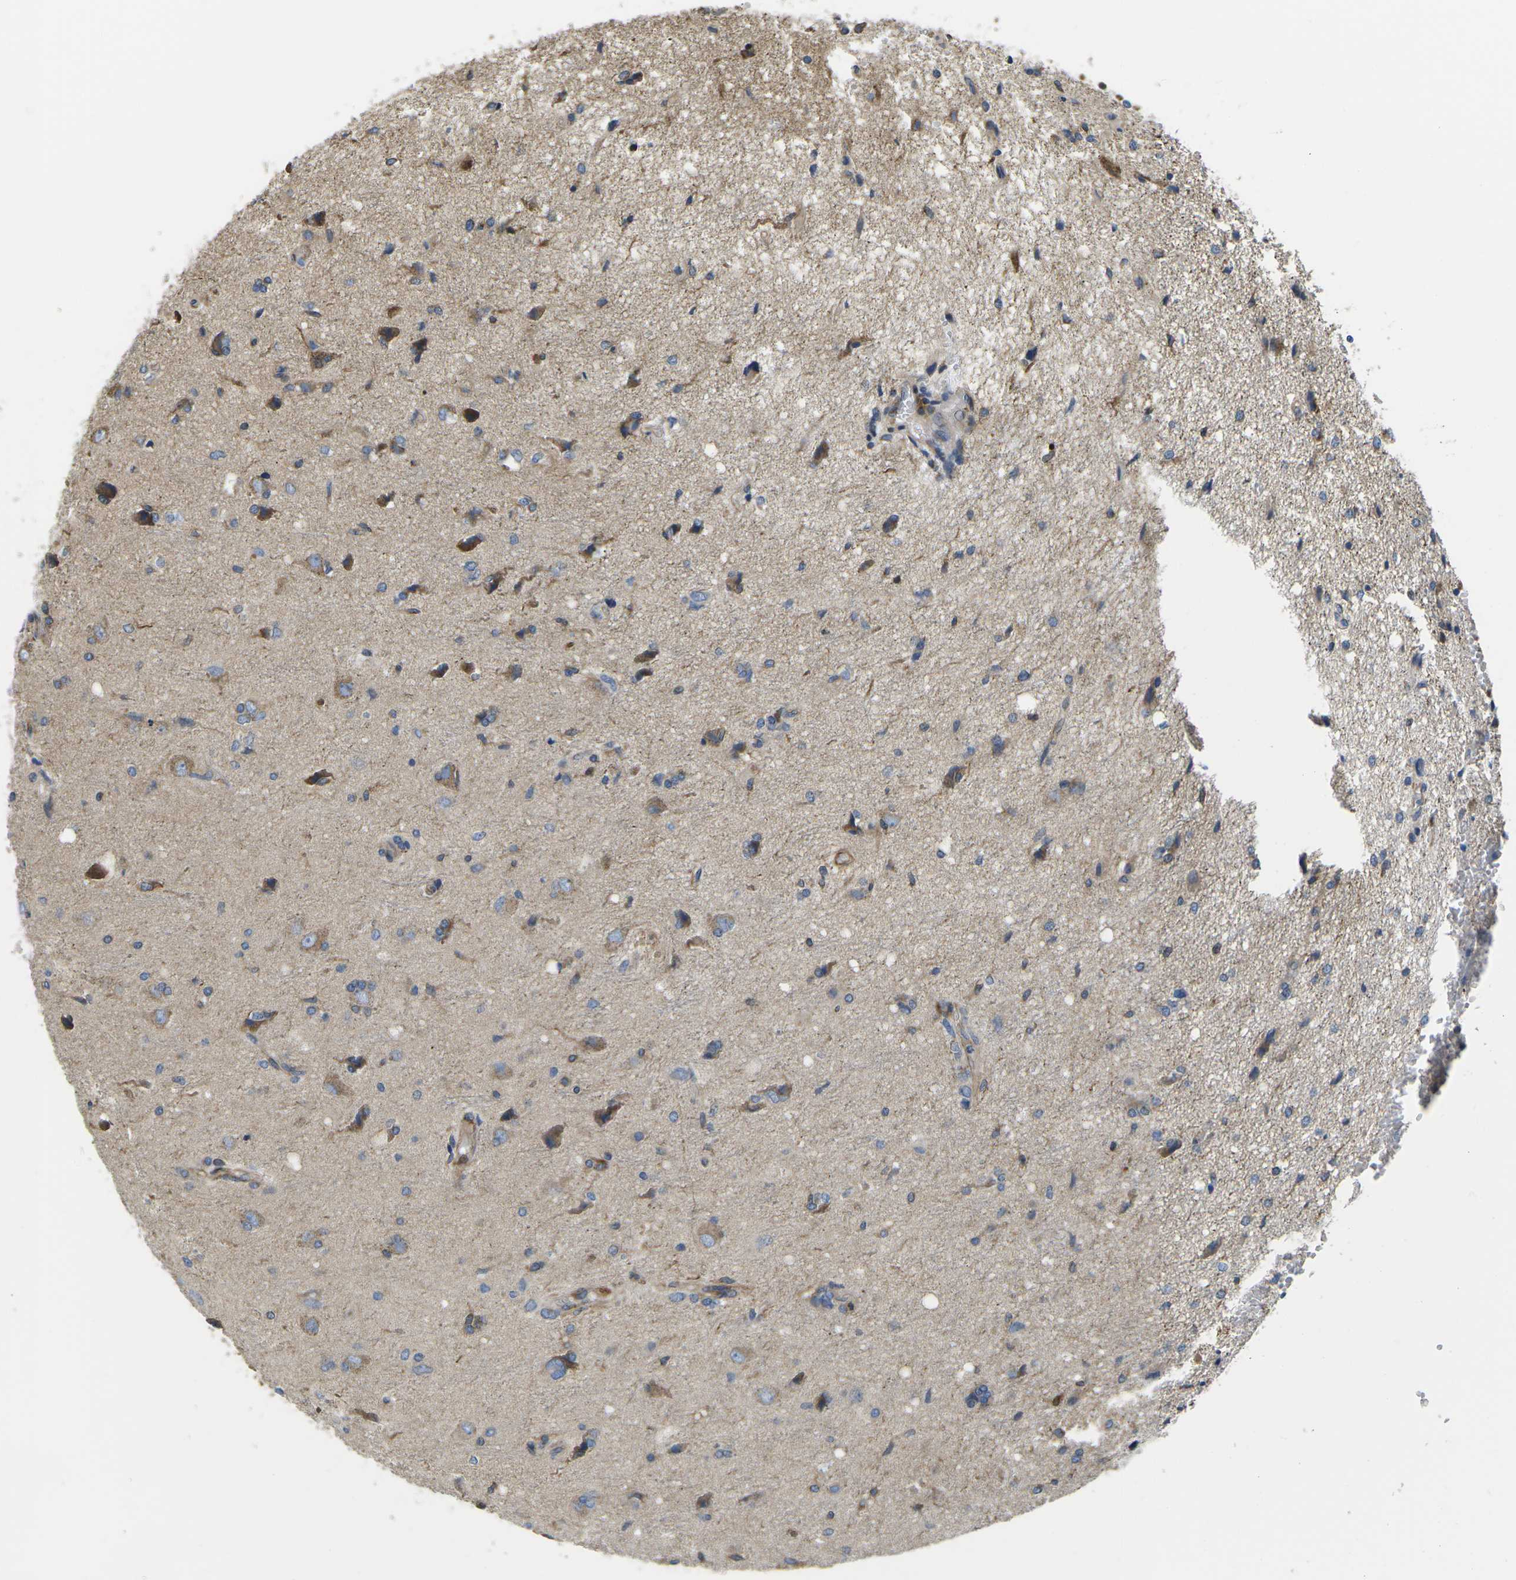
{"staining": {"intensity": "moderate", "quantity": "25%-75%", "location": "cytoplasmic/membranous"}, "tissue": "glioma", "cell_type": "Tumor cells", "image_type": "cancer", "snomed": [{"axis": "morphology", "description": "Glioma, malignant, High grade"}, {"axis": "topography", "description": "Brain"}], "caption": "Immunohistochemical staining of malignant high-grade glioma displays moderate cytoplasmic/membranous protein expression in approximately 25%-75% of tumor cells. The protein is stained brown, and the nuclei are stained in blue (DAB (3,3'-diaminobenzidine) IHC with brightfield microscopy, high magnification).", "gene": "TMEFF2", "patient": {"sex": "female", "age": 59}}